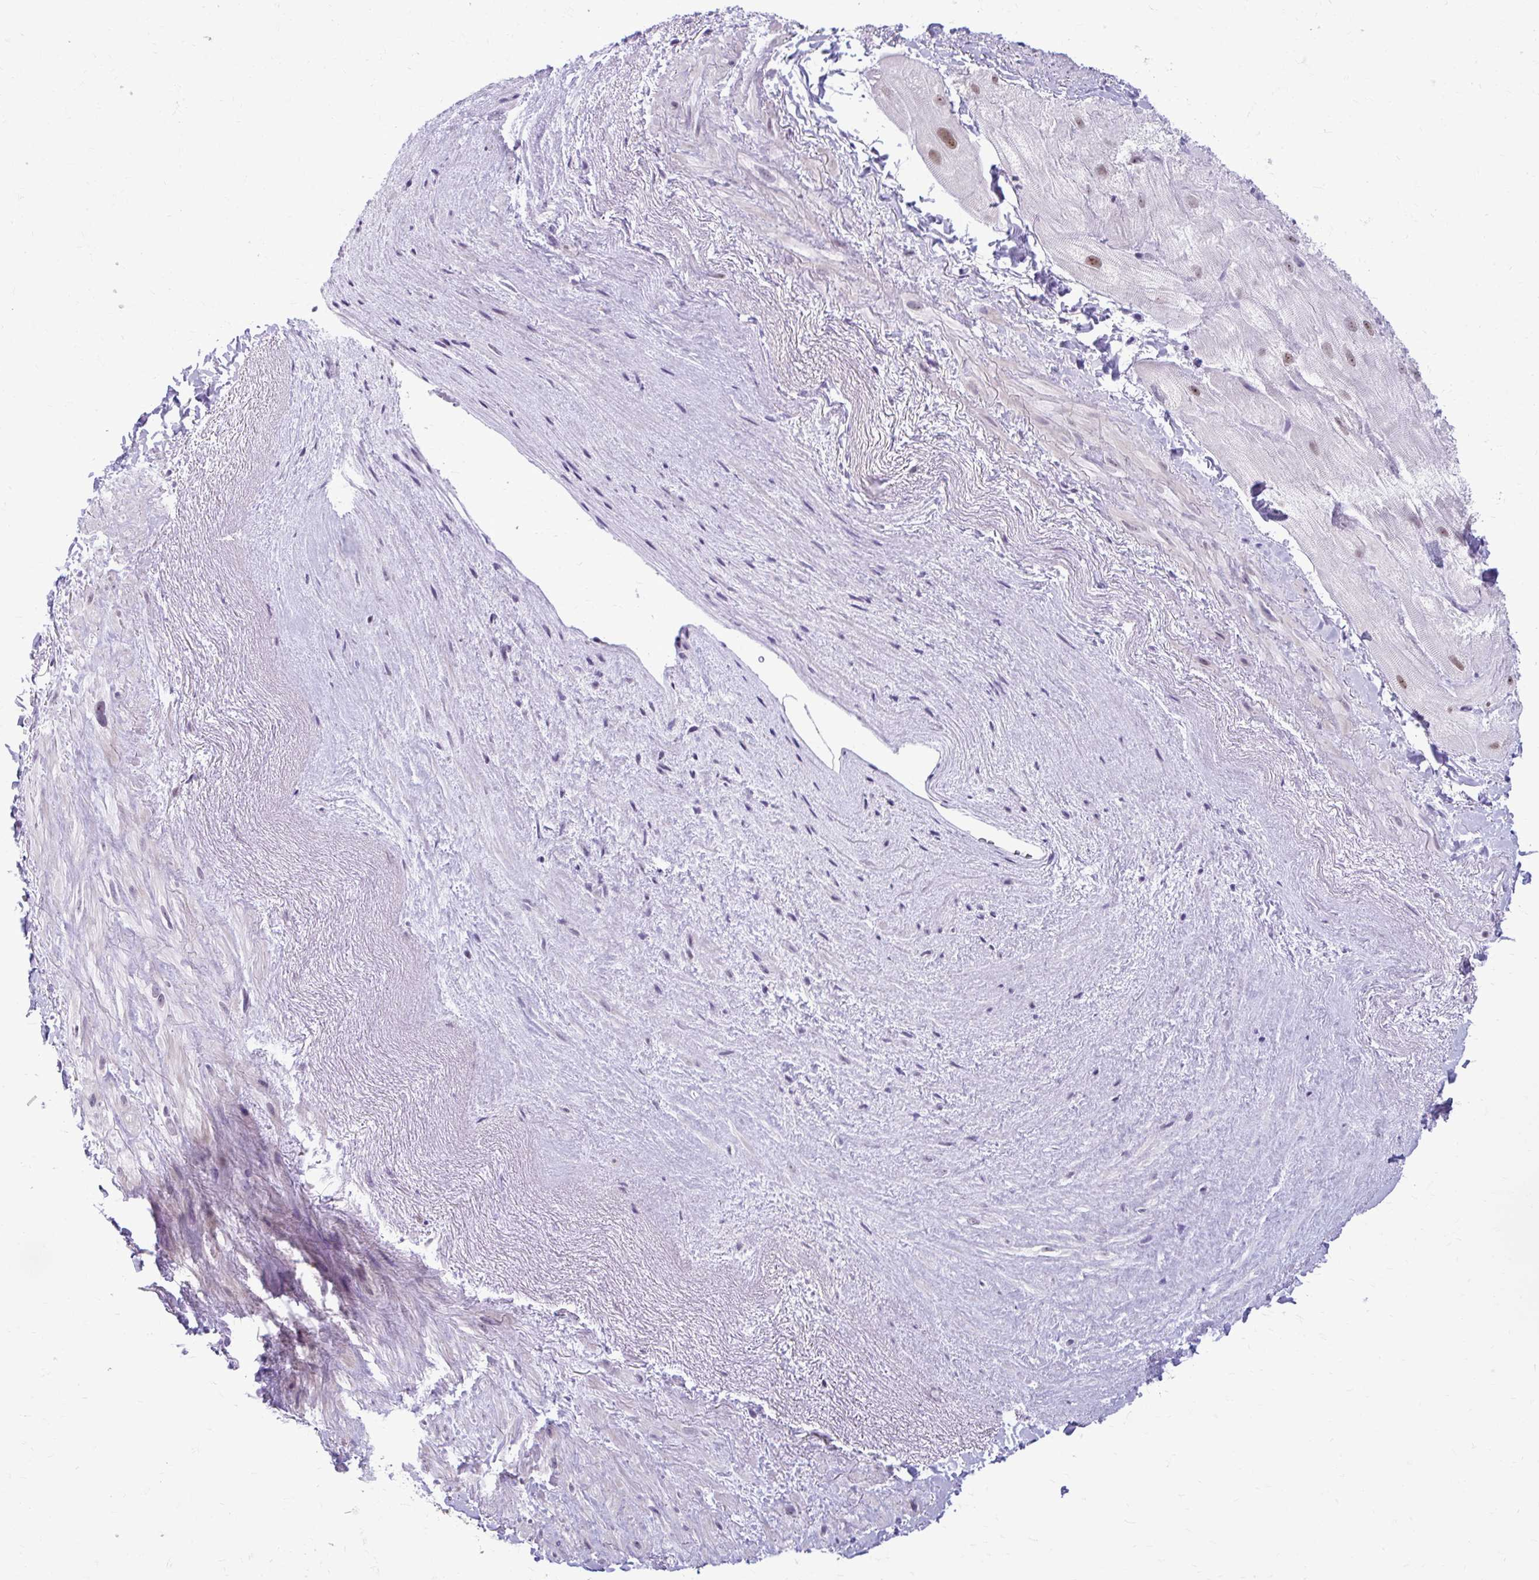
{"staining": {"intensity": "weak", "quantity": "<25%", "location": "nuclear"}, "tissue": "heart muscle", "cell_type": "Cardiomyocytes", "image_type": "normal", "snomed": [{"axis": "morphology", "description": "Normal tissue, NOS"}, {"axis": "topography", "description": "Heart"}], "caption": "This is an immunohistochemistry photomicrograph of benign human heart muscle. There is no positivity in cardiomyocytes.", "gene": "PROSER1", "patient": {"sex": "male", "age": 62}}